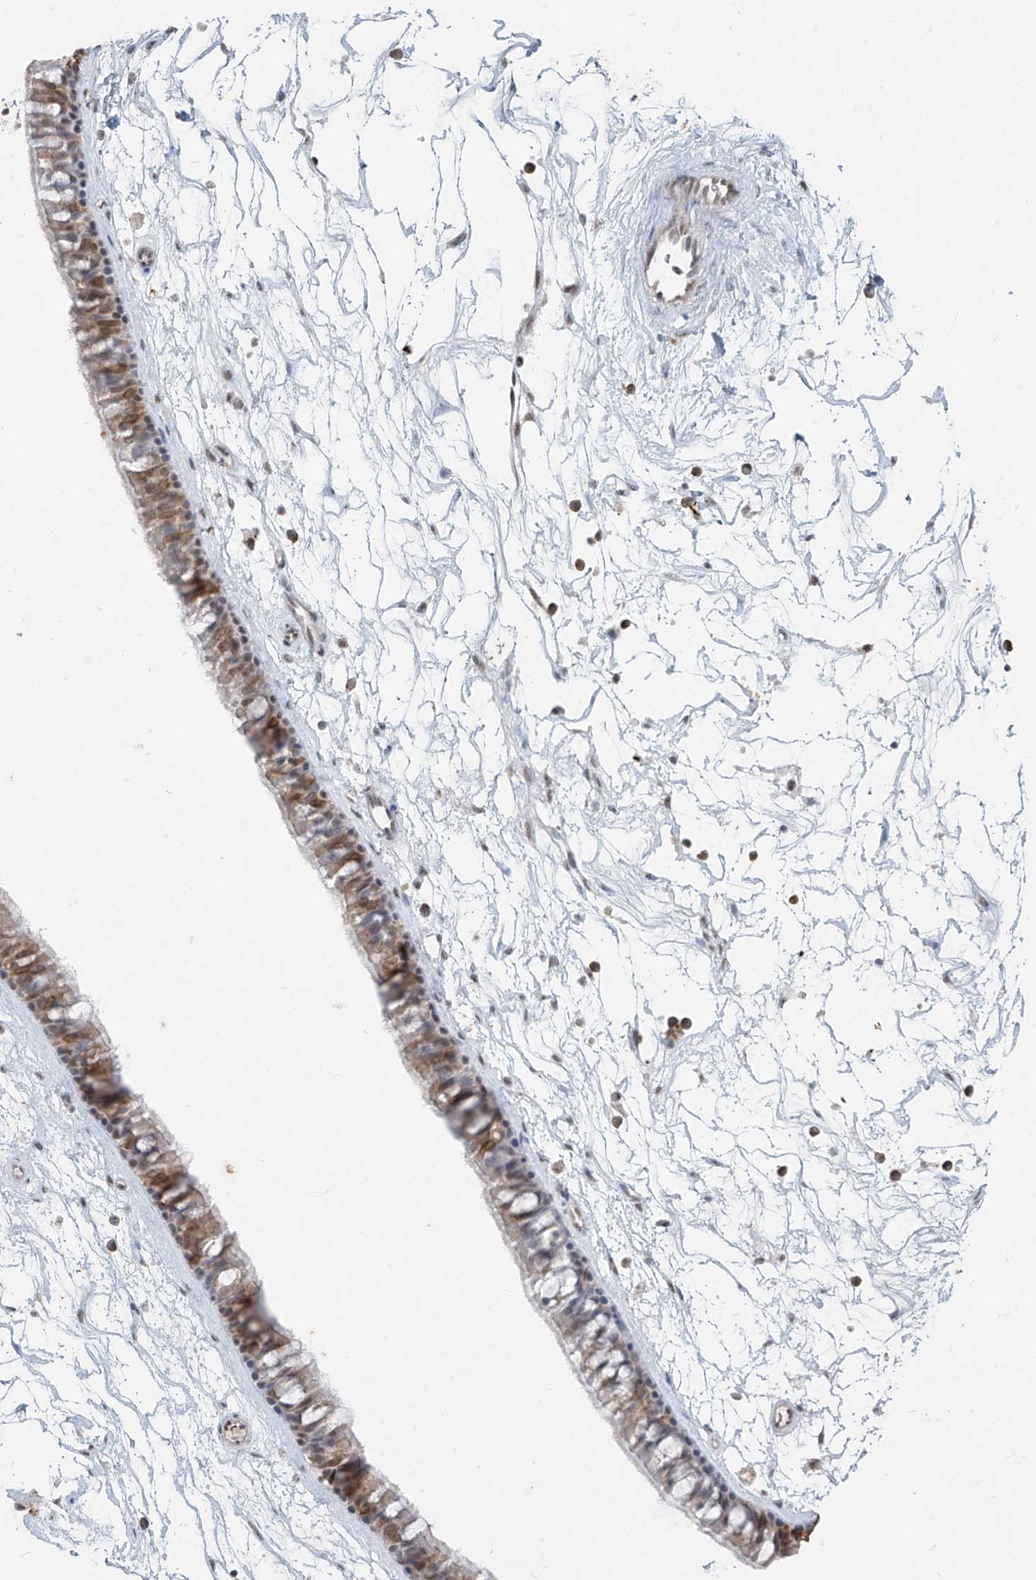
{"staining": {"intensity": "moderate", "quantity": ">75%", "location": "cytoplasmic/membranous,nuclear"}, "tissue": "nasopharynx", "cell_type": "Respiratory epithelial cells", "image_type": "normal", "snomed": [{"axis": "morphology", "description": "Normal tissue, NOS"}, {"axis": "topography", "description": "Nasopharynx"}], "caption": "This photomicrograph exhibits IHC staining of normal human nasopharynx, with medium moderate cytoplasmic/membranous,nuclear positivity in approximately >75% of respiratory epithelial cells.", "gene": "TFEC", "patient": {"sex": "male", "age": 64}}